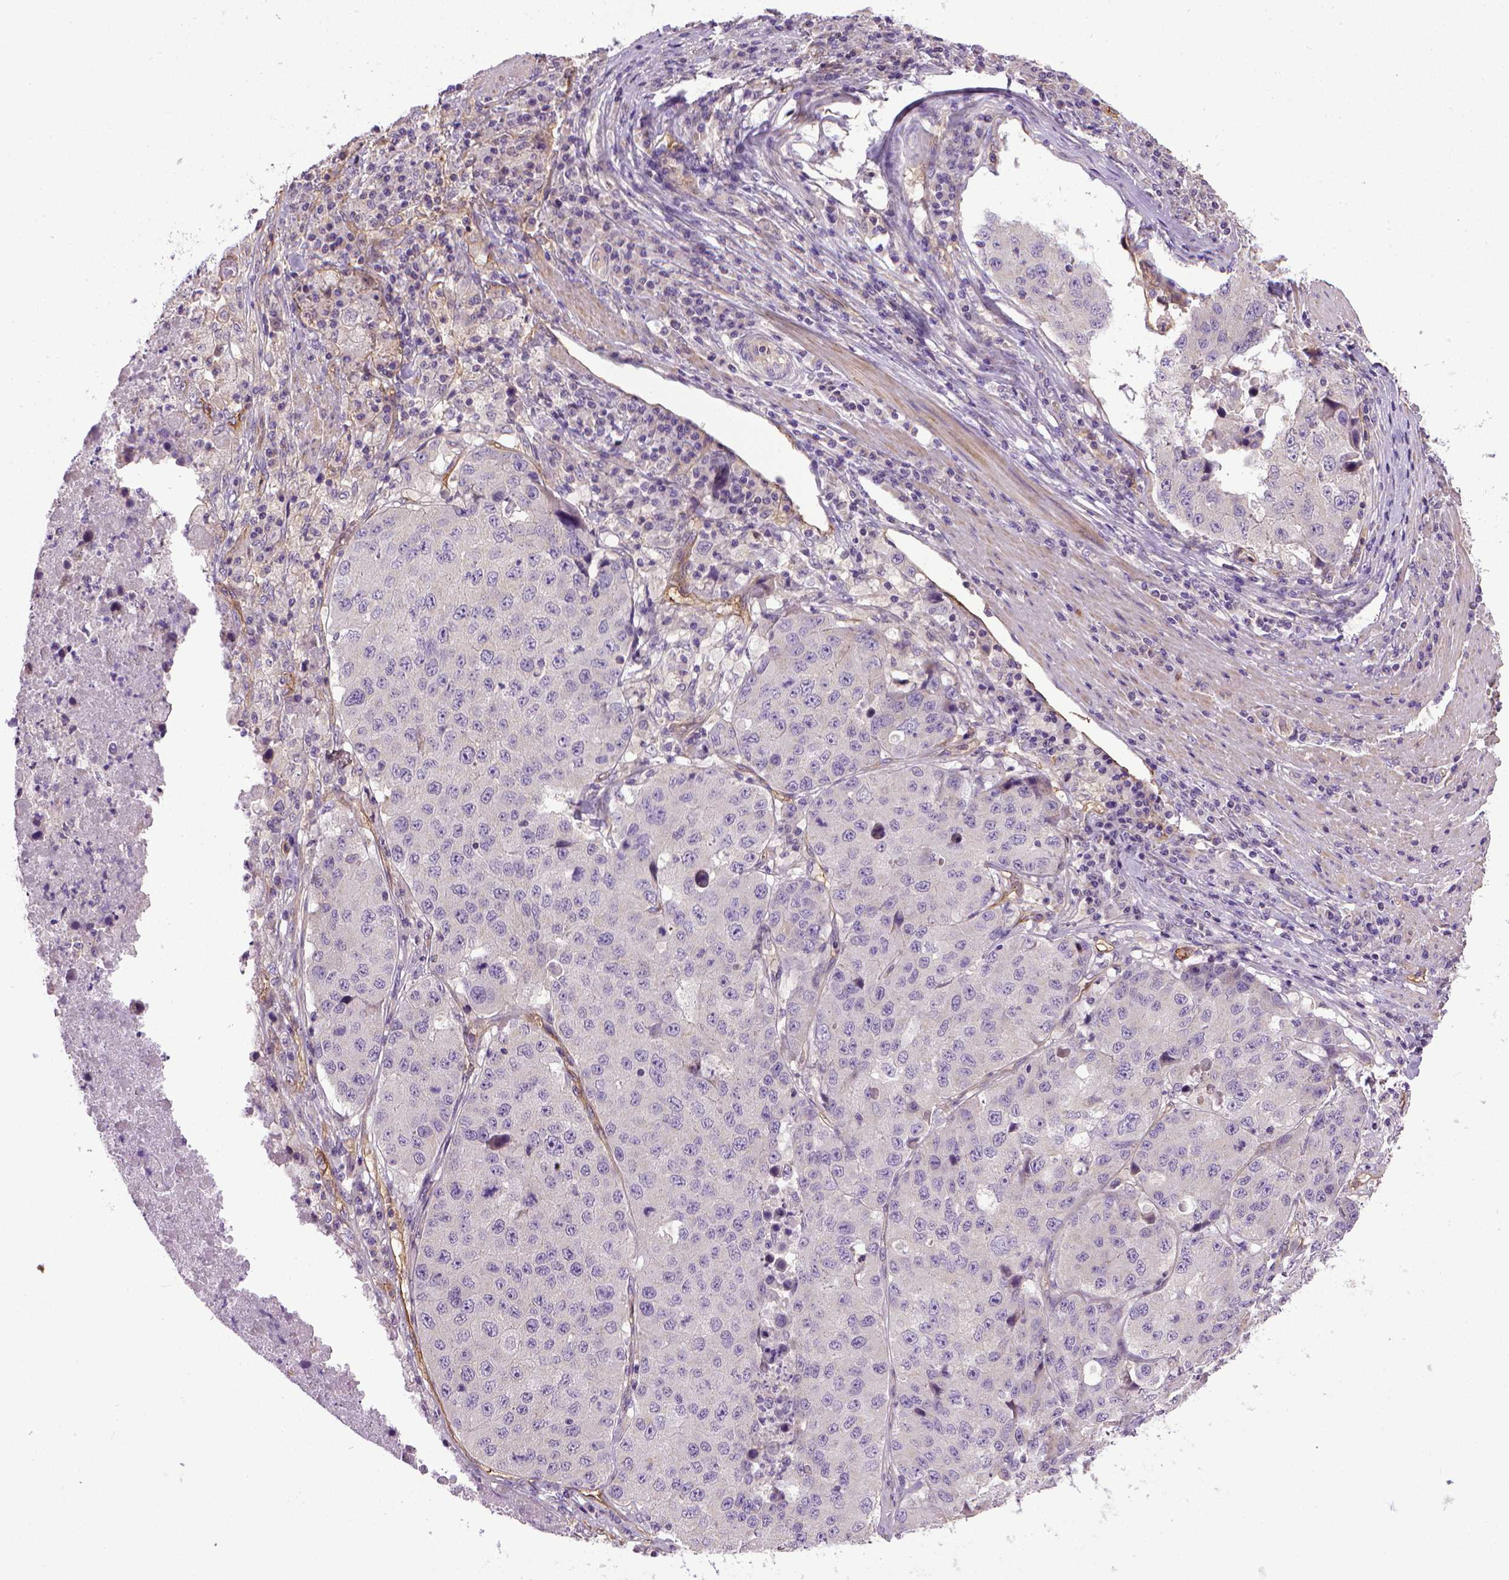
{"staining": {"intensity": "moderate", "quantity": ">75%", "location": "cytoplasmic/membranous"}, "tissue": "stomach cancer", "cell_type": "Tumor cells", "image_type": "cancer", "snomed": [{"axis": "morphology", "description": "Adenocarcinoma, NOS"}, {"axis": "topography", "description": "Stomach"}], "caption": "This photomicrograph shows stomach cancer stained with immunohistochemistry (IHC) to label a protein in brown. The cytoplasmic/membranous of tumor cells show moderate positivity for the protein. Nuclei are counter-stained blue.", "gene": "ENG", "patient": {"sex": "male", "age": 71}}